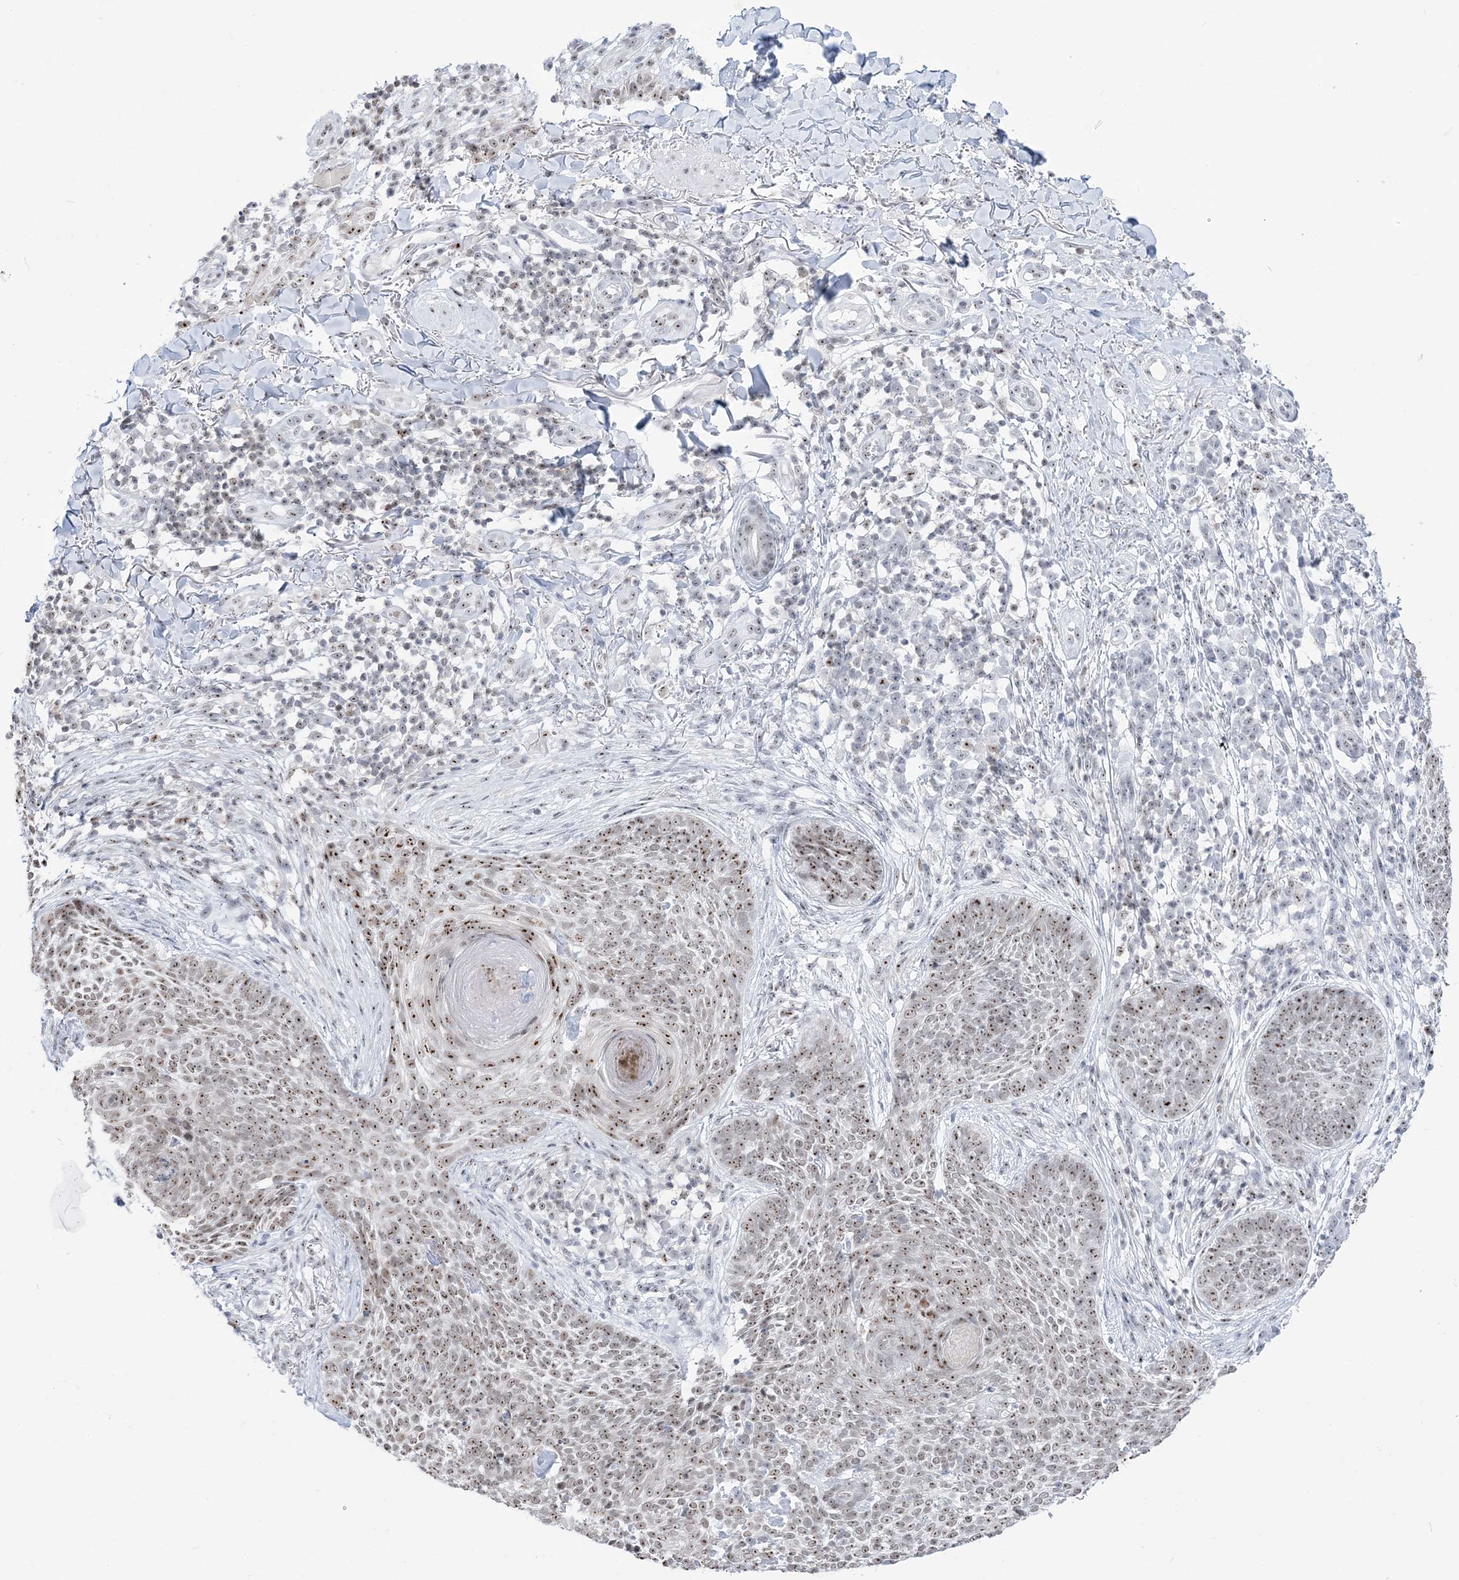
{"staining": {"intensity": "moderate", "quantity": ">75%", "location": "nuclear"}, "tissue": "skin cancer", "cell_type": "Tumor cells", "image_type": "cancer", "snomed": [{"axis": "morphology", "description": "Basal cell carcinoma"}, {"axis": "topography", "description": "Skin"}], "caption": "Protein staining of basal cell carcinoma (skin) tissue exhibits moderate nuclear expression in about >75% of tumor cells.", "gene": "DDX21", "patient": {"sex": "female", "age": 64}}